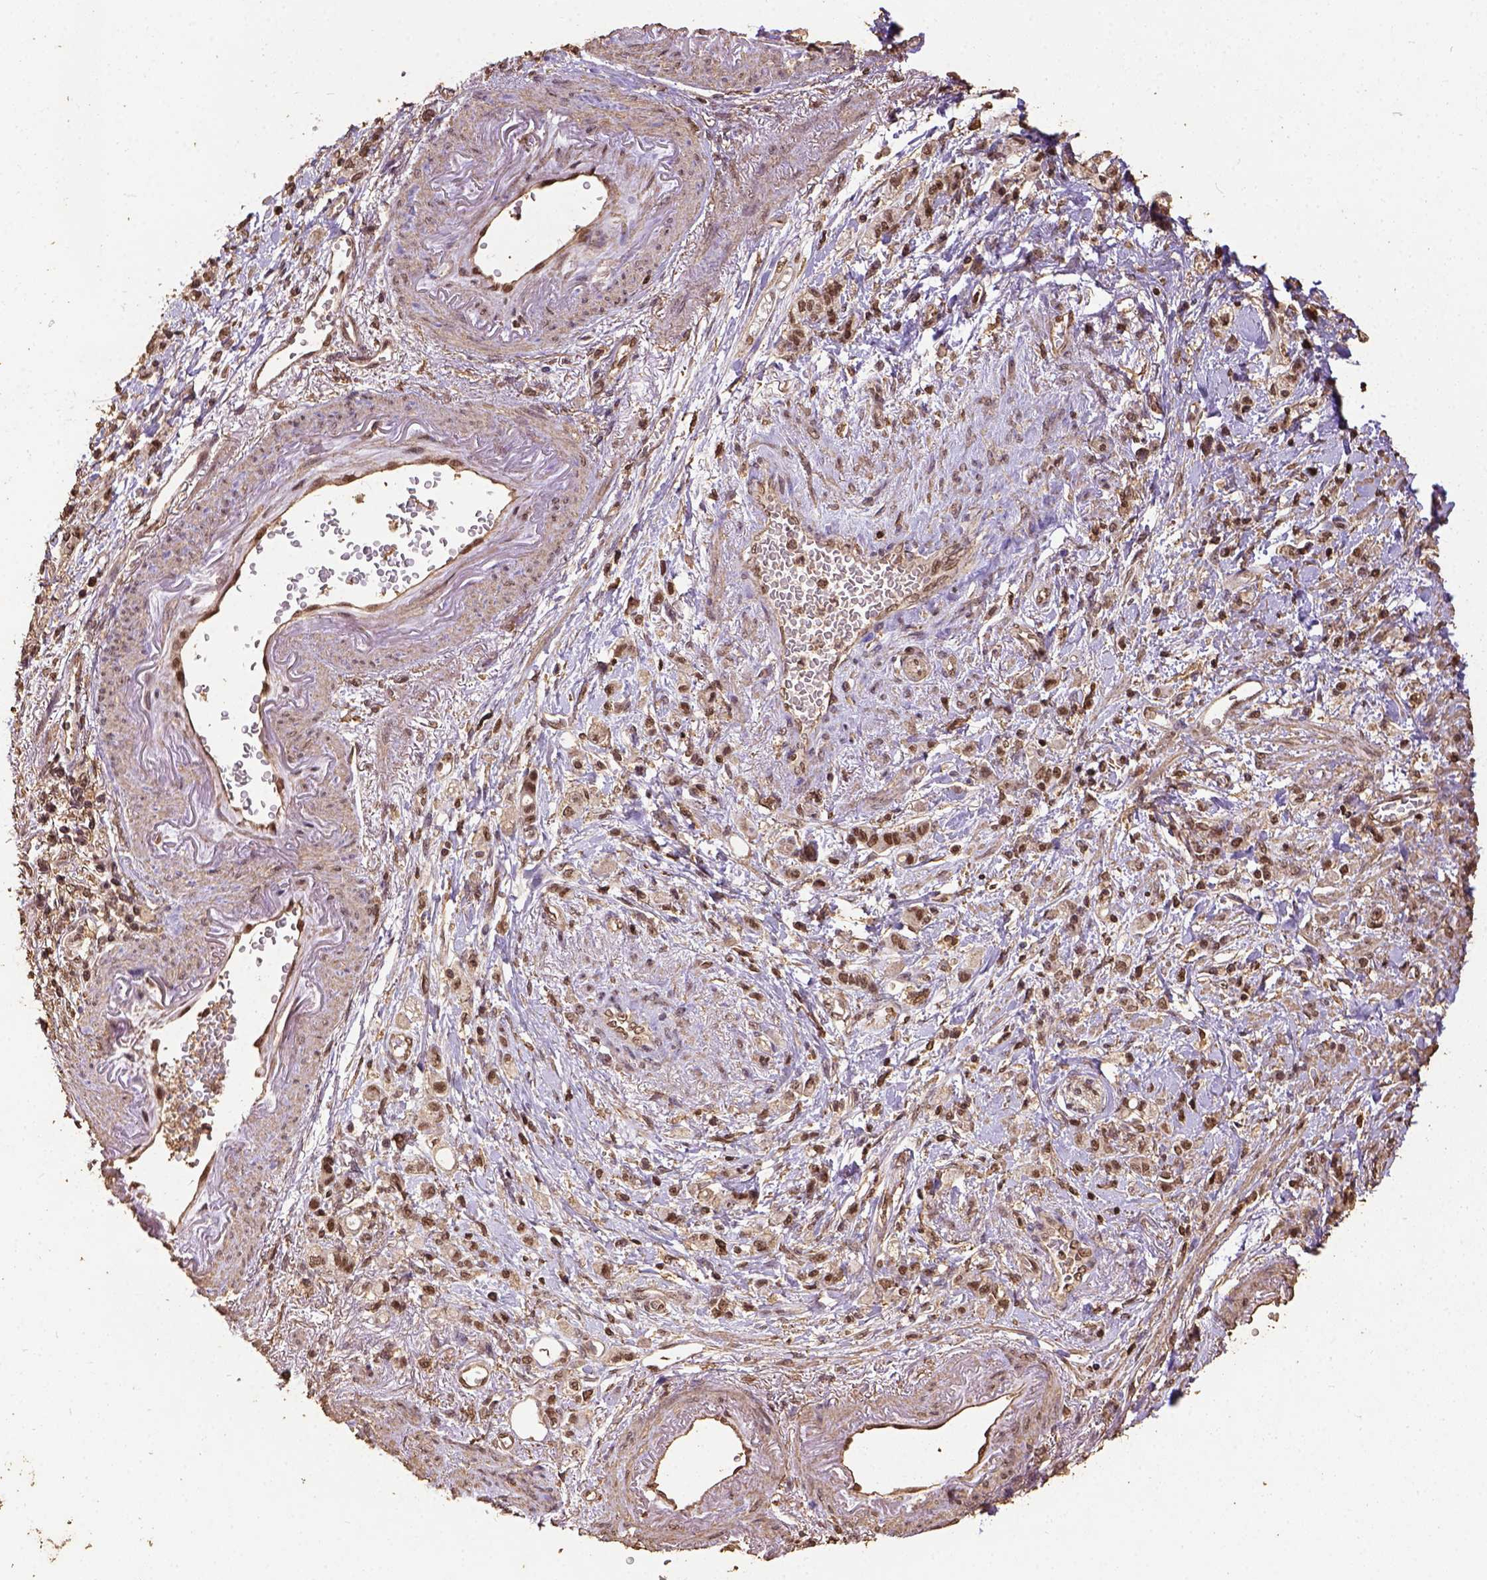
{"staining": {"intensity": "moderate", "quantity": ">75%", "location": "nuclear"}, "tissue": "stomach cancer", "cell_type": "Tumor cells", "image_type": "cancer", "snomed": [{"axis": "morphology", "description": "Adenocarcinoma, NOS"}, {"axis": "topography", "description": "Stomach"}], "caption": "Protein expression analysis of adenocarcinoma (stomach) displays moderate nuclear expression in about >75% of tumor cells.", "gene": "NACC1", "patient": {"sex": "male", "age": 77}}